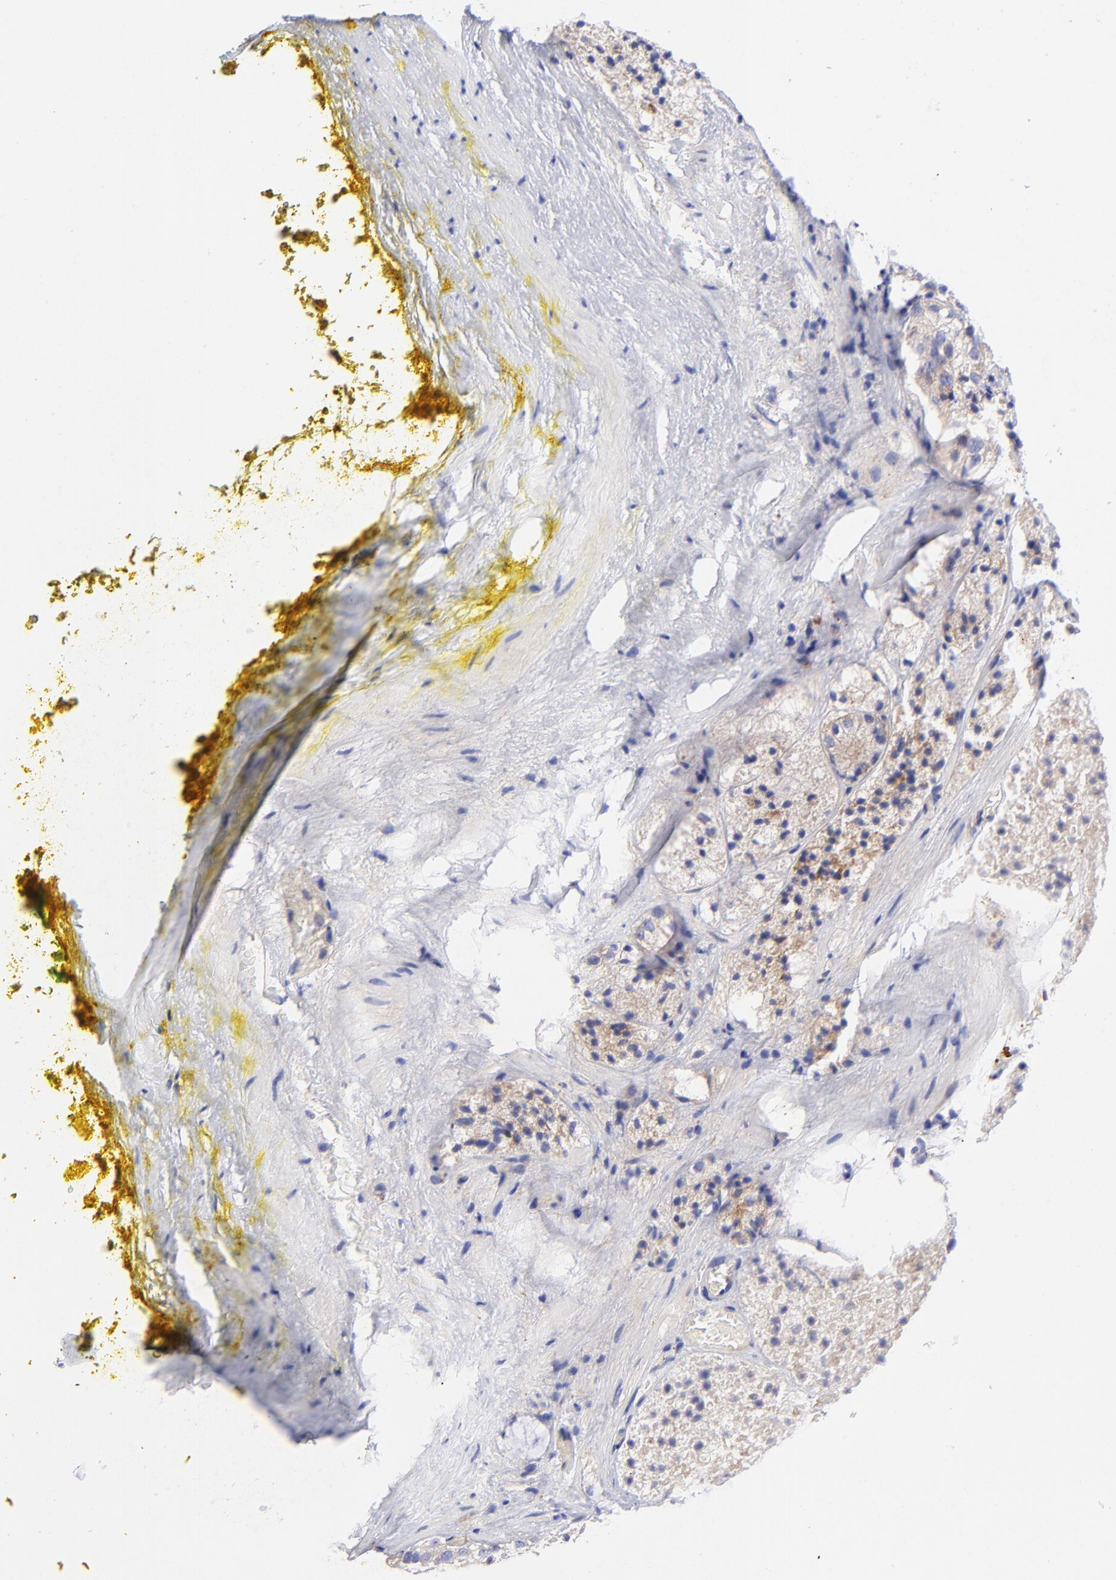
{"staining": {"intensity": "moderate", "quantity": "25%-75%", "location": "cytoplasmic/membranous"}, "tissue": "prostate cancer", "cell_type": "Tumor cells", "image_type": "cancer", "snomed": [{"axis": "morphology", "description": "Adenocarcinoma, Low grade"}, {"axis": "topography", "description": "Prostate"}], "caption": "Immunohistochemistry (IHC) image of adenocarcinoma (low-grade) (prostate) stained for a protein (brown), which displays medium levels of moderate cytoplasmic/membranous staining in approximately 25%-75% of tumor cells.", "gene": "PPFIBP1", "patient": {"sex": "male", "age": 60}}